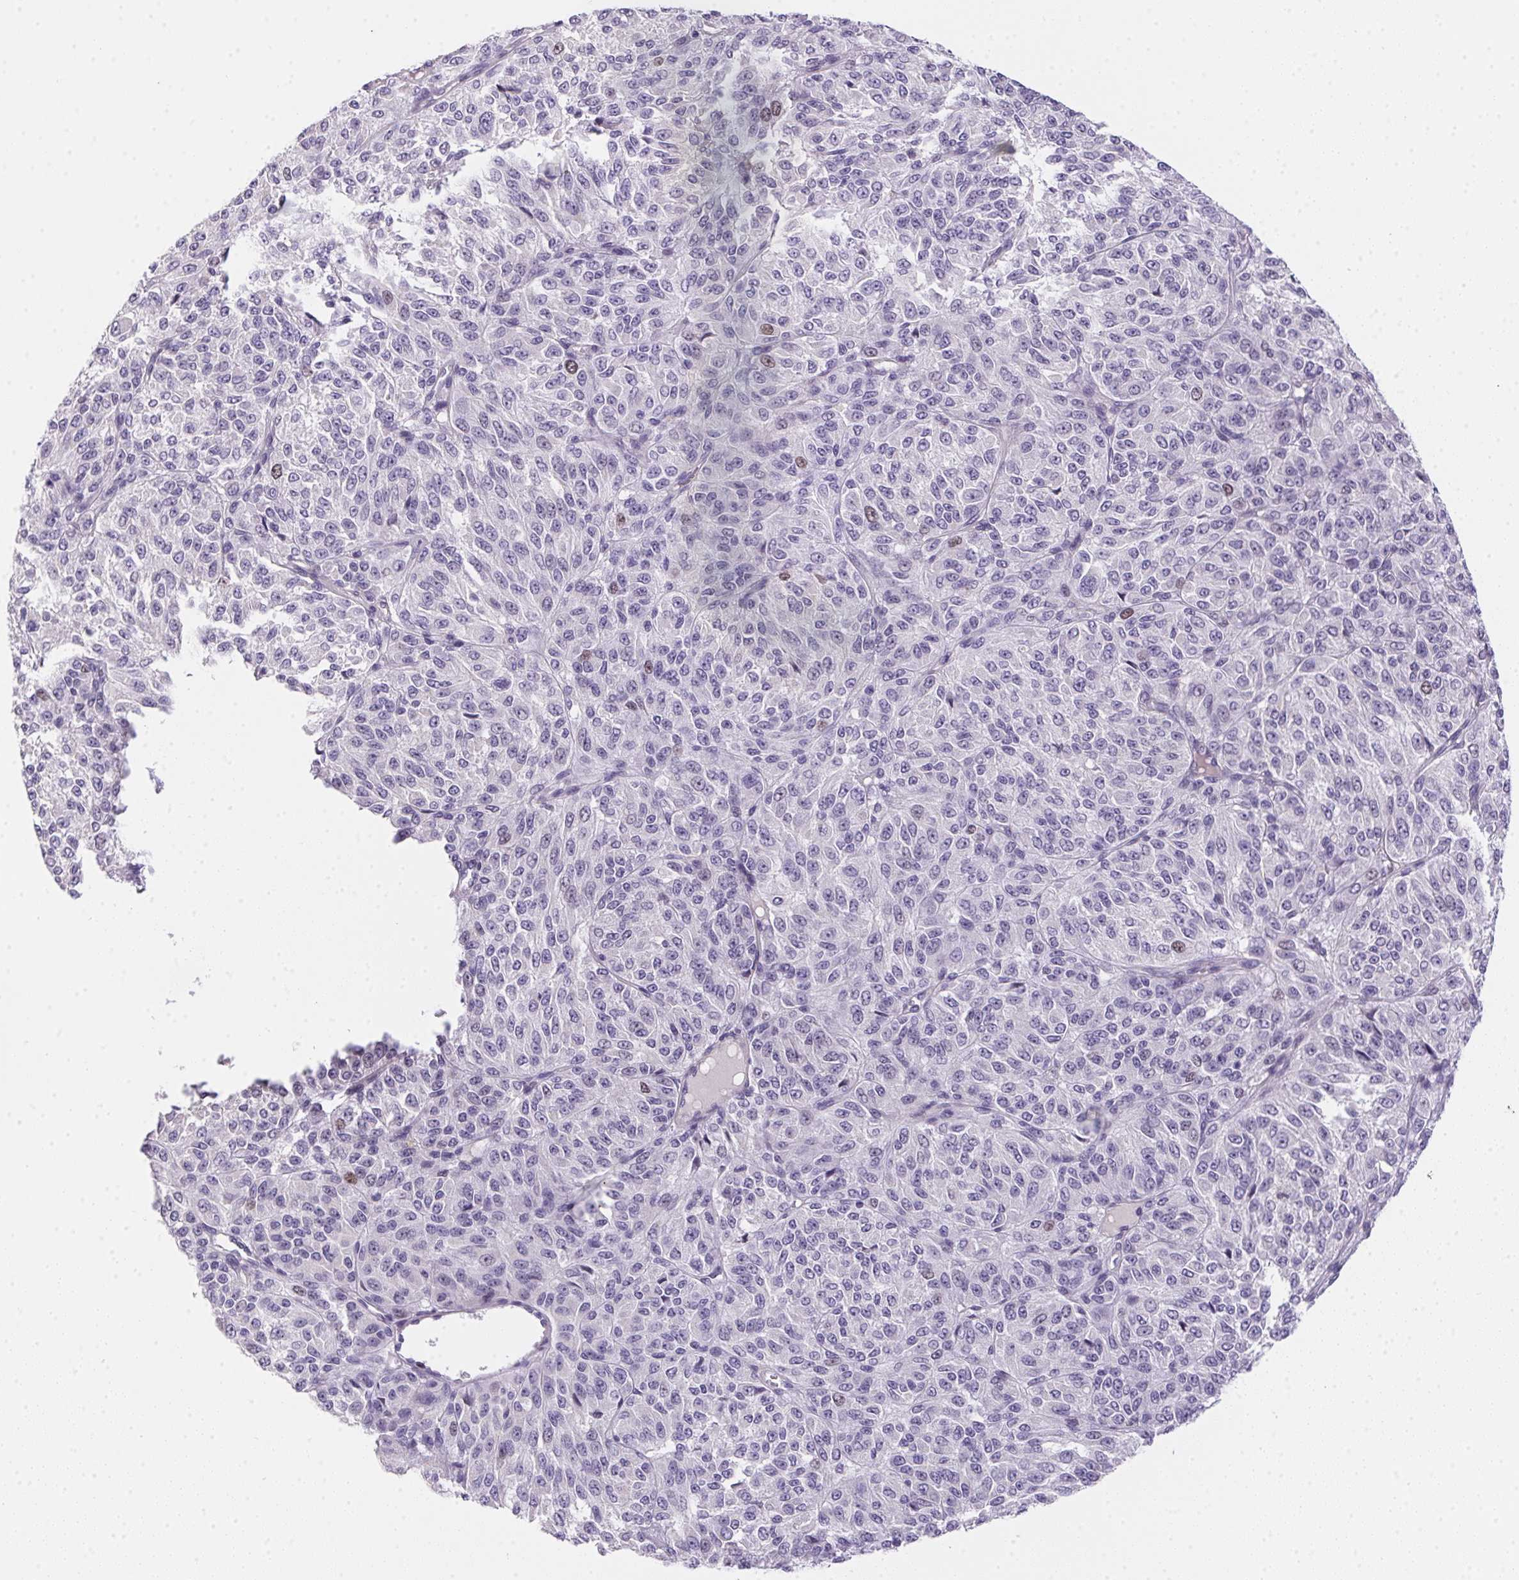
{"staining": {"intensity": "negative", "quantity": "none", "location": "none"}, "tissue": "melanoma", "cell_type": "Tumor cells", "image_type": "cancer", "snomed": [{"axis": "morphology", "description": "Malignant melanoma, Metastatic site"}, {"axis": "topography", "description": "Brain"}], "caption": "Tumor cells show no significant protein expression in malignant melanoma (metastatic site).", "gene": "HELLS", "patient": {"sex": "female", "age": 56}}